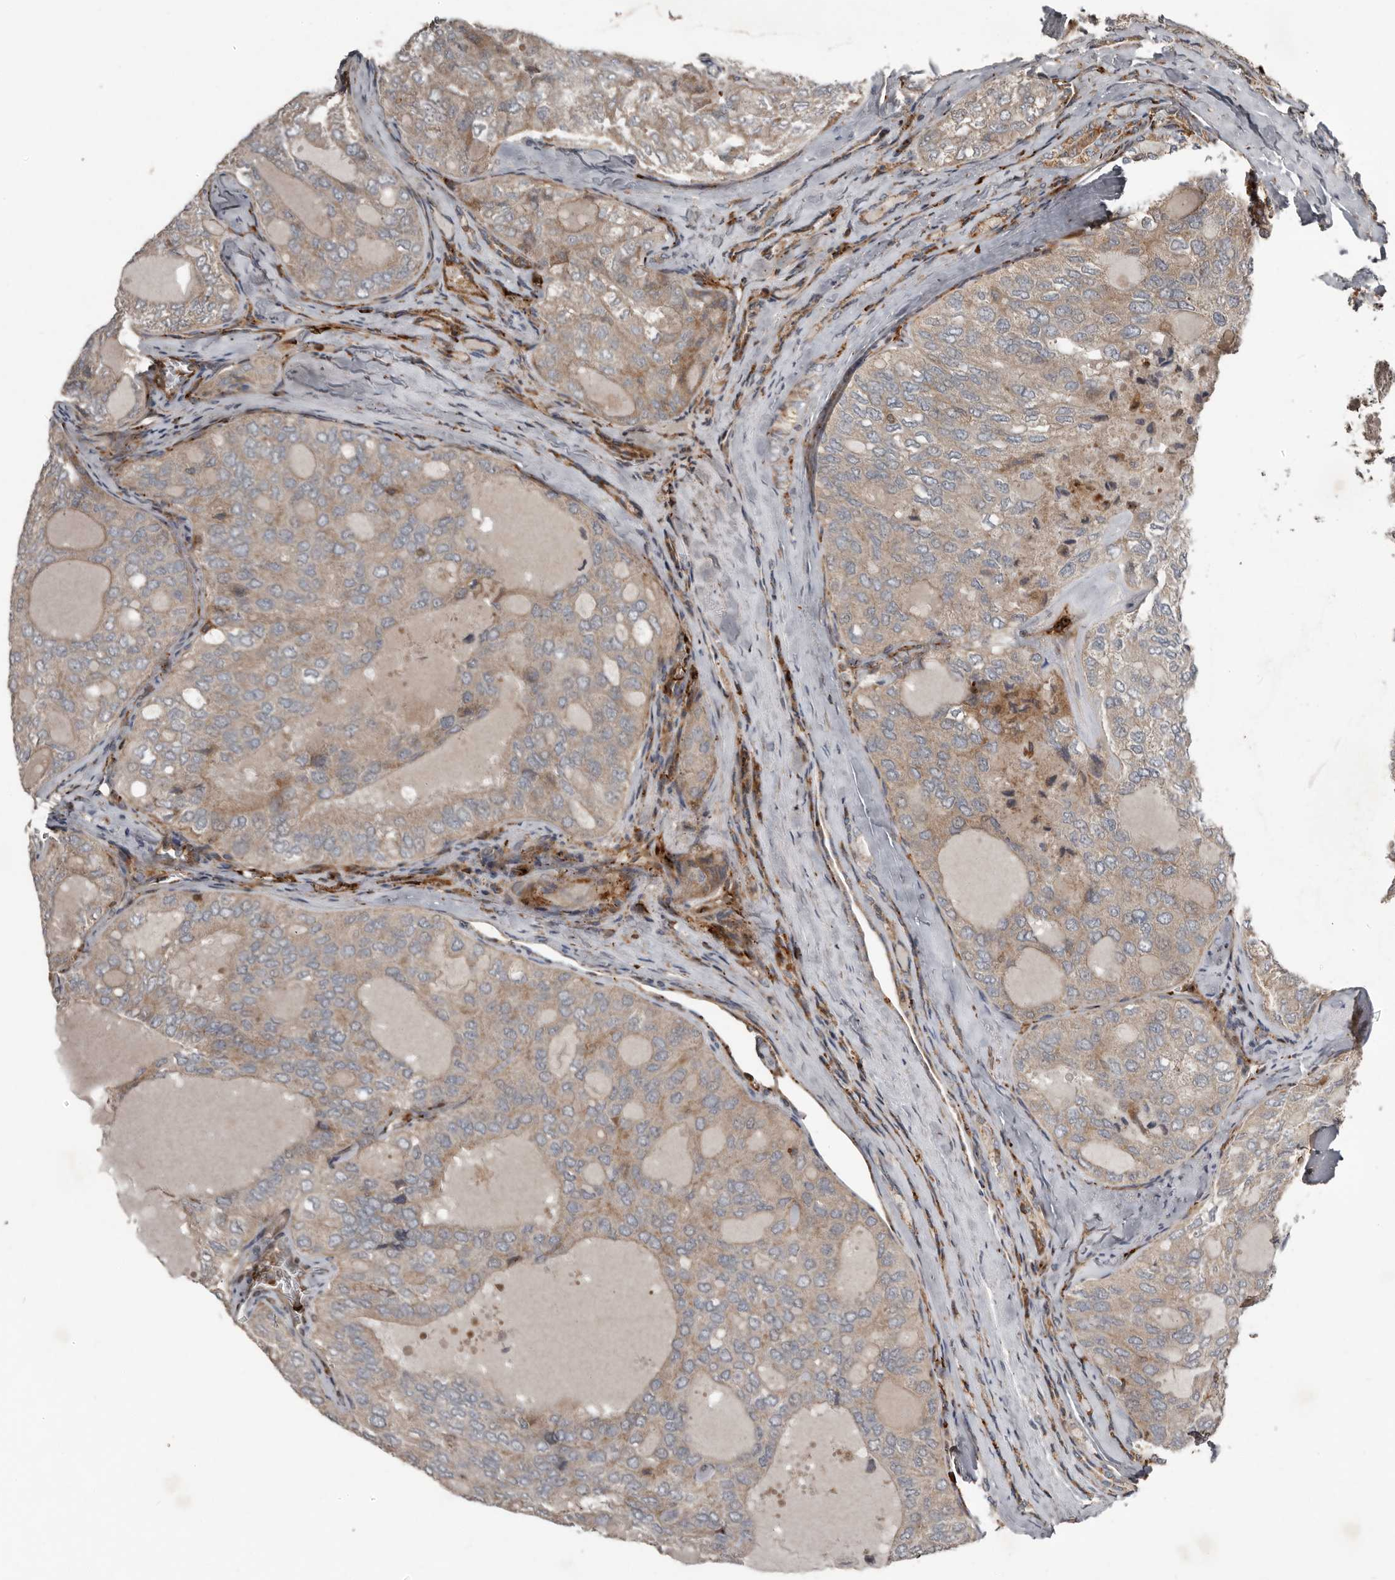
{"staining": {"intensity": "weak", "quantity": "25%-75%", "location": "cytoplasmic/membranous"}, "tissue": "thyroid cancer", "cell_type": "Tumor cells", "image_type": "cancer", "snomed": [{"axis": "morphology", "description": "Follicular adenoma carcinoma, NOS"}, {"axis": "topography", "description": "Thyroid gland"}], "caption": "Immunohistochemistry photomicrograph of thyroid cancer (follicular adenoma carcinoma) stained for a protein (brown), which reveals low levels of weak cytoplasmic/membranous staining in about 25%-75% of tumor cells.", "gene": "FBXO31", "patient": {"sex": "male", "age": 75}}